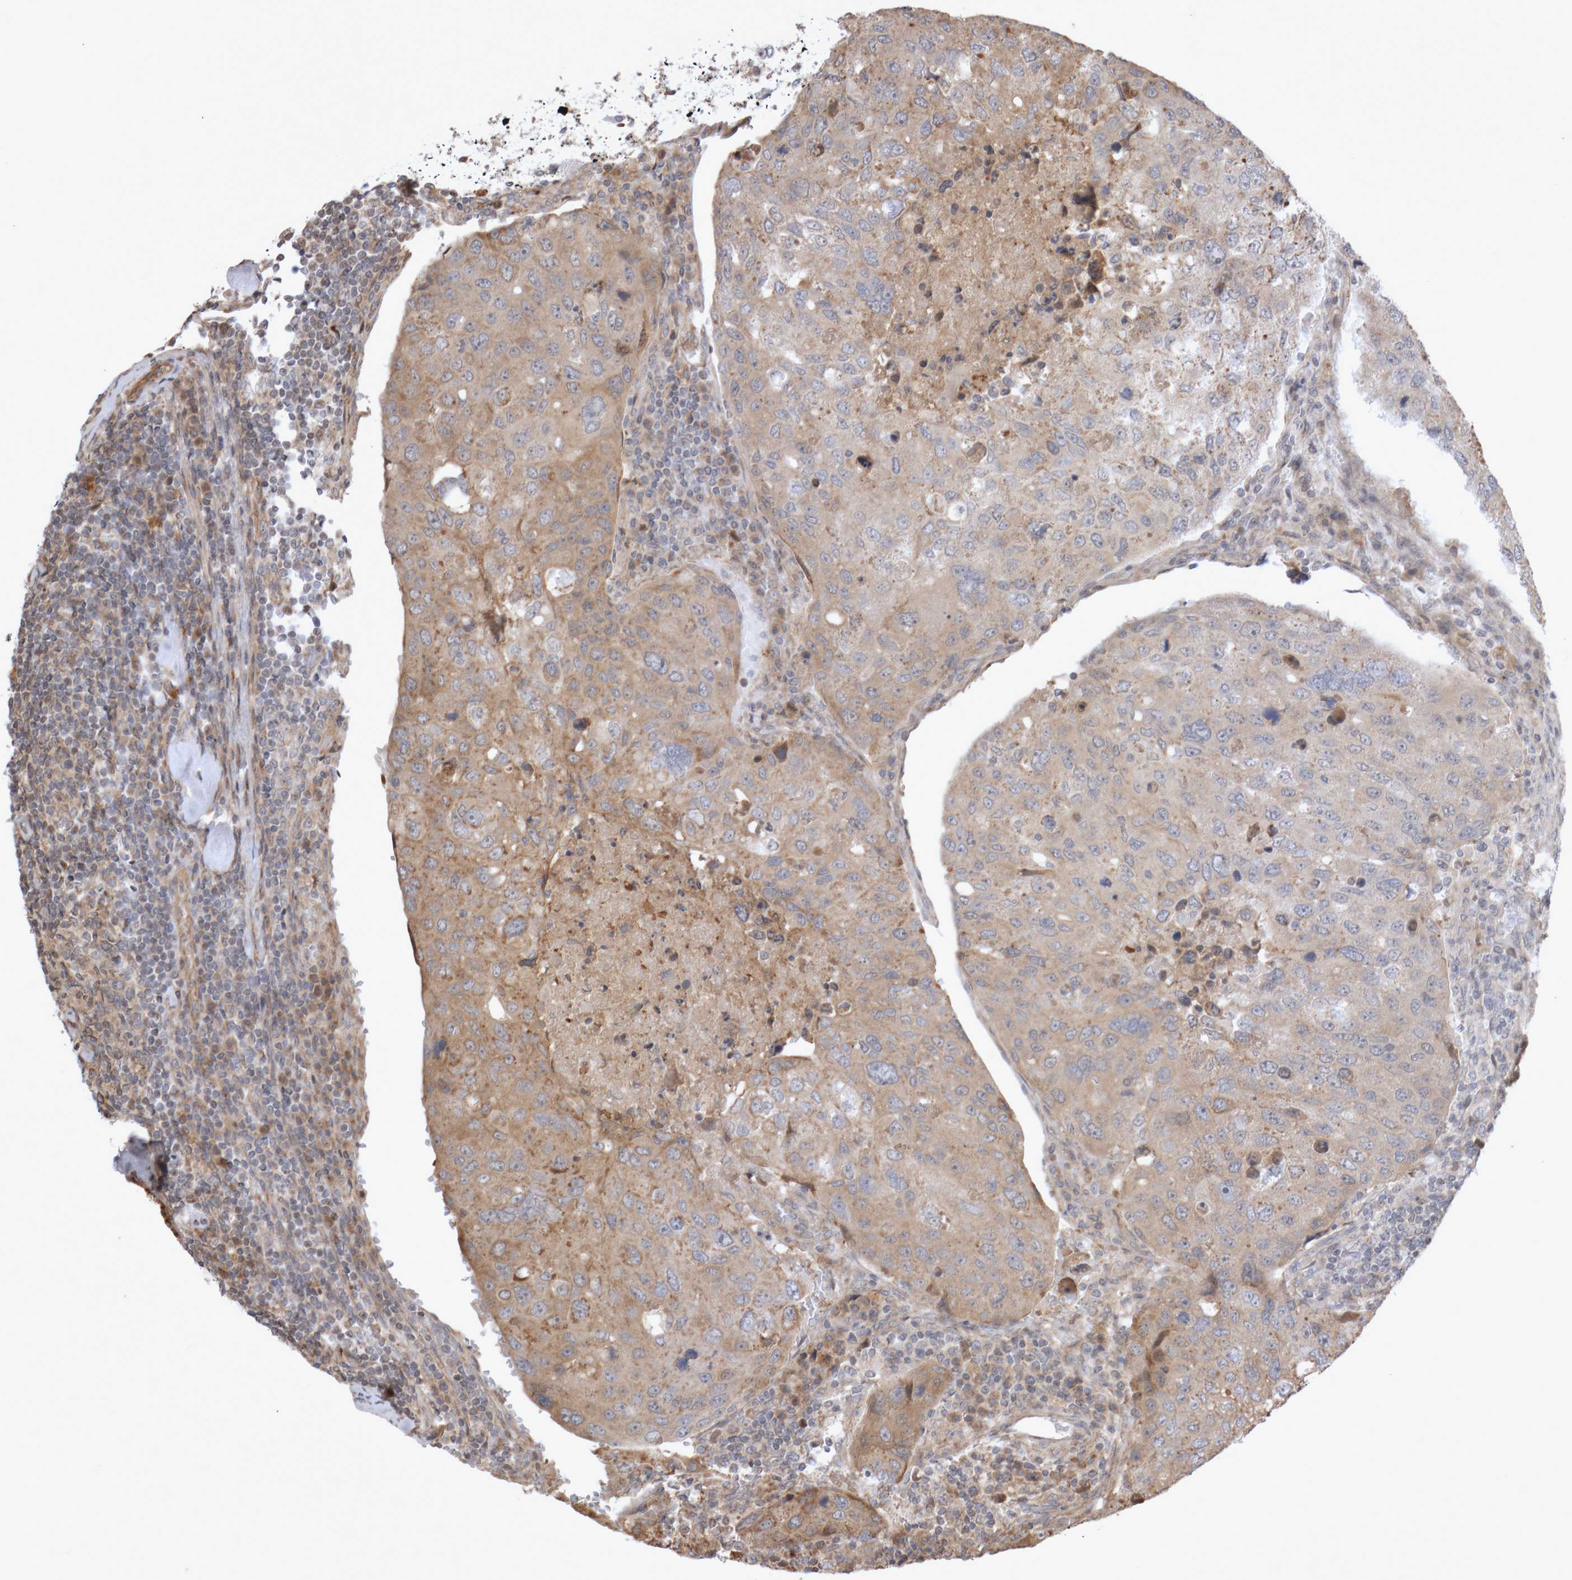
{"staining": {"intensity": "weak", "quantity": "25%-75%", "location": "cytoplasmic/membranous"}, "tissue": "urothelial cancer", "cell_type": "Tumor cells", "image_type": "cancer", "snomed": [{"axis": "morphology", "description": "Urothelial carcinoma, High grade"}, {"axis": "topography", "description": "Lymph node"}, {"axis": "topography", "description": "Urinary bladder"}], "caption": "About 25%-75% of tumor cells in urothelial cancer exhibit weak cytoplasmic/membranous protein staining as visualized by brown immunohistochemical staining.", "gene": "DPH7", "patient": {"sex": "male", "age": 51}}